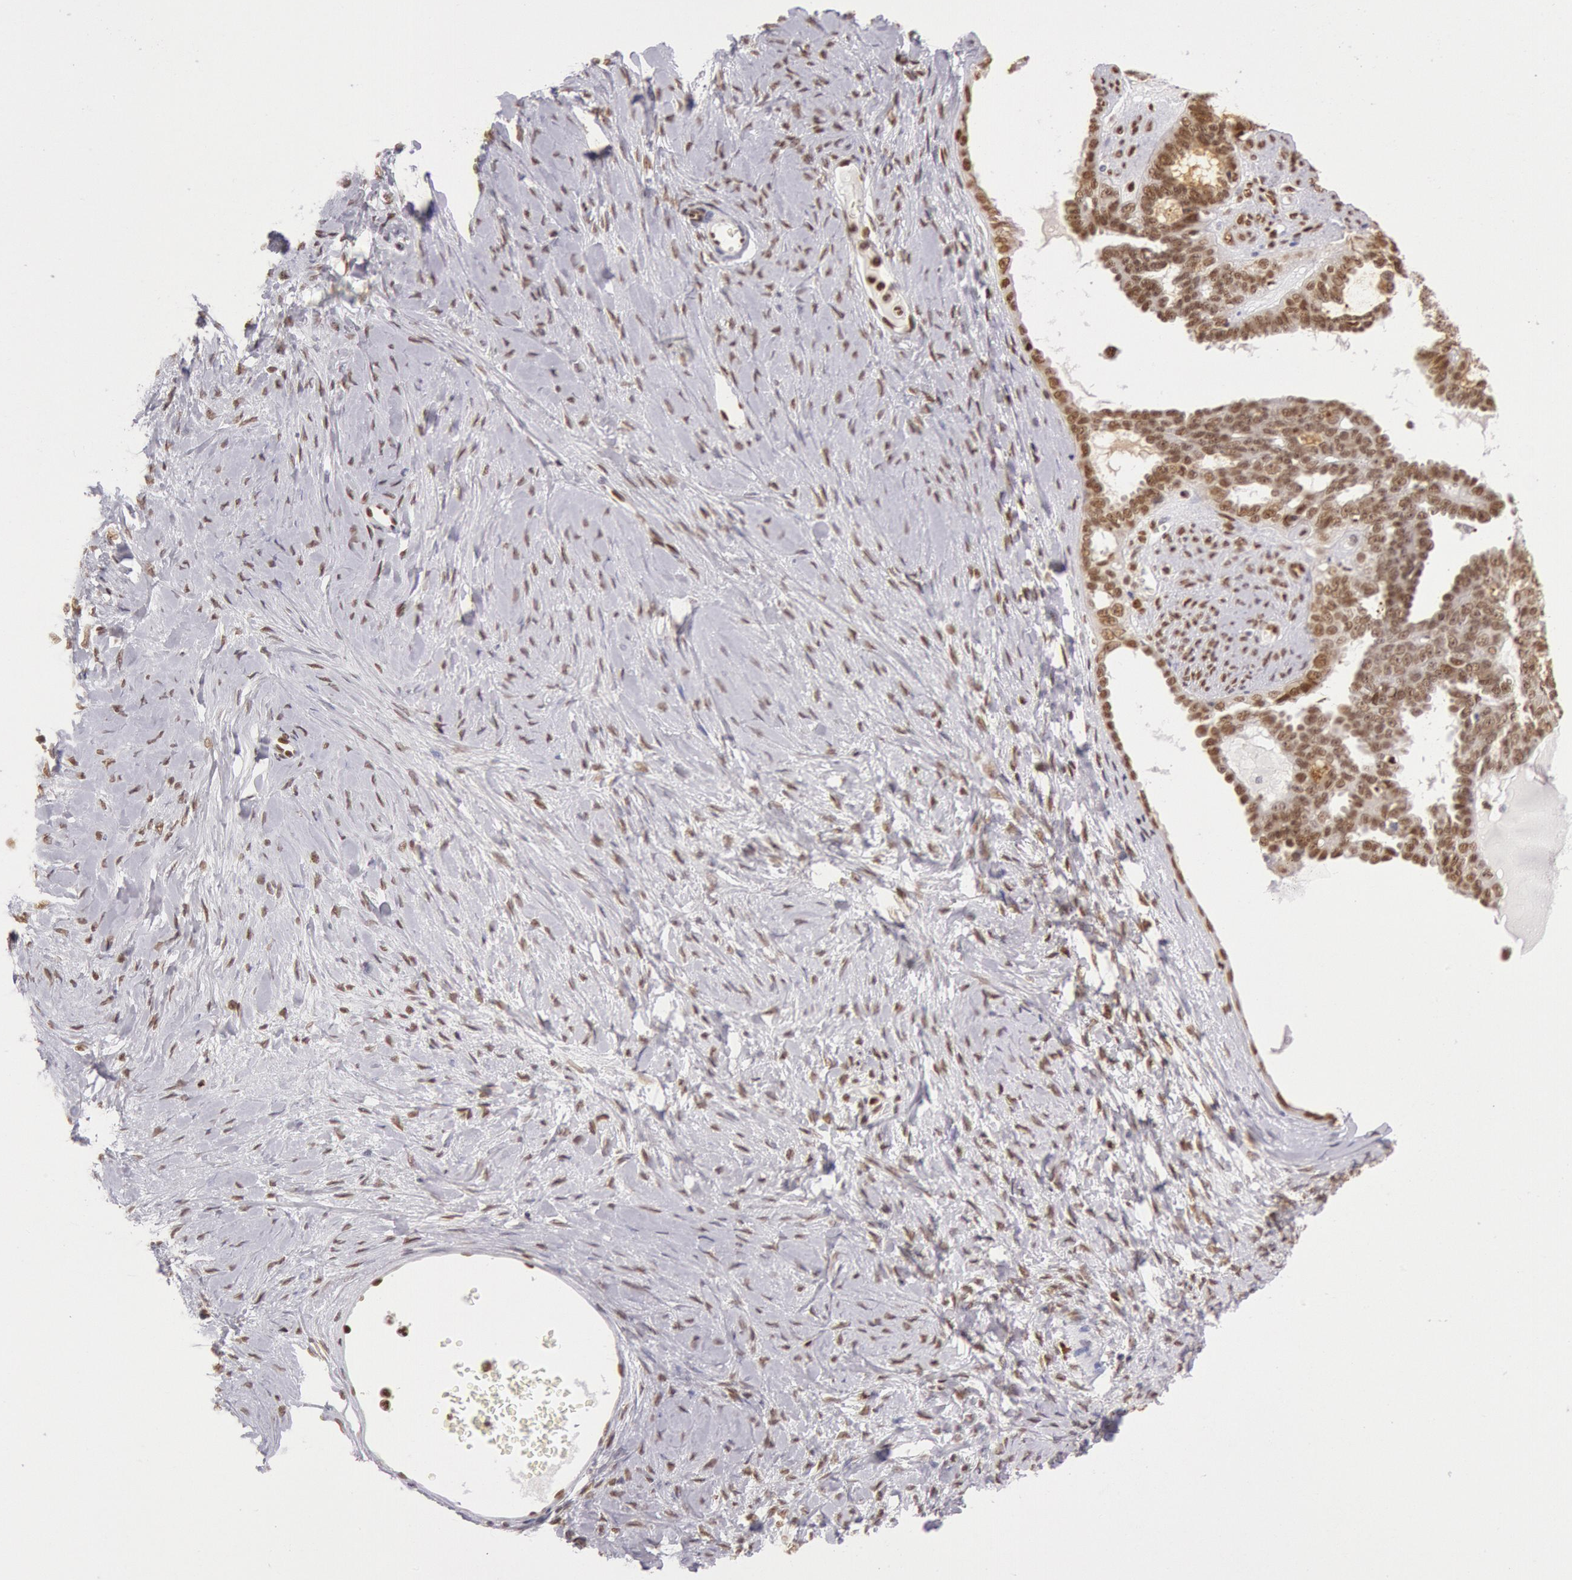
{"staining": {"intensity": "moderate", "quantity": ">75%", "location": "nuclear"}, "tissue": "ovarian cancer", "cell_type": "Tumor cells", "image_type": "cancer", "snomed": [{"axis": "morphology", "description": "Cystadenocarcinoma, serous, NOS"}, {"axis": "topography", "description": "Ovary"}], "caption": "This photomicrograph shows IHC staining of ovarian cancer (serous cystadenocarcinoma), with medium moderate nuclear staining in about >75% of tumor cells.", "gene": "ESS2", "patient": {"sex": "female", "age": 71}}